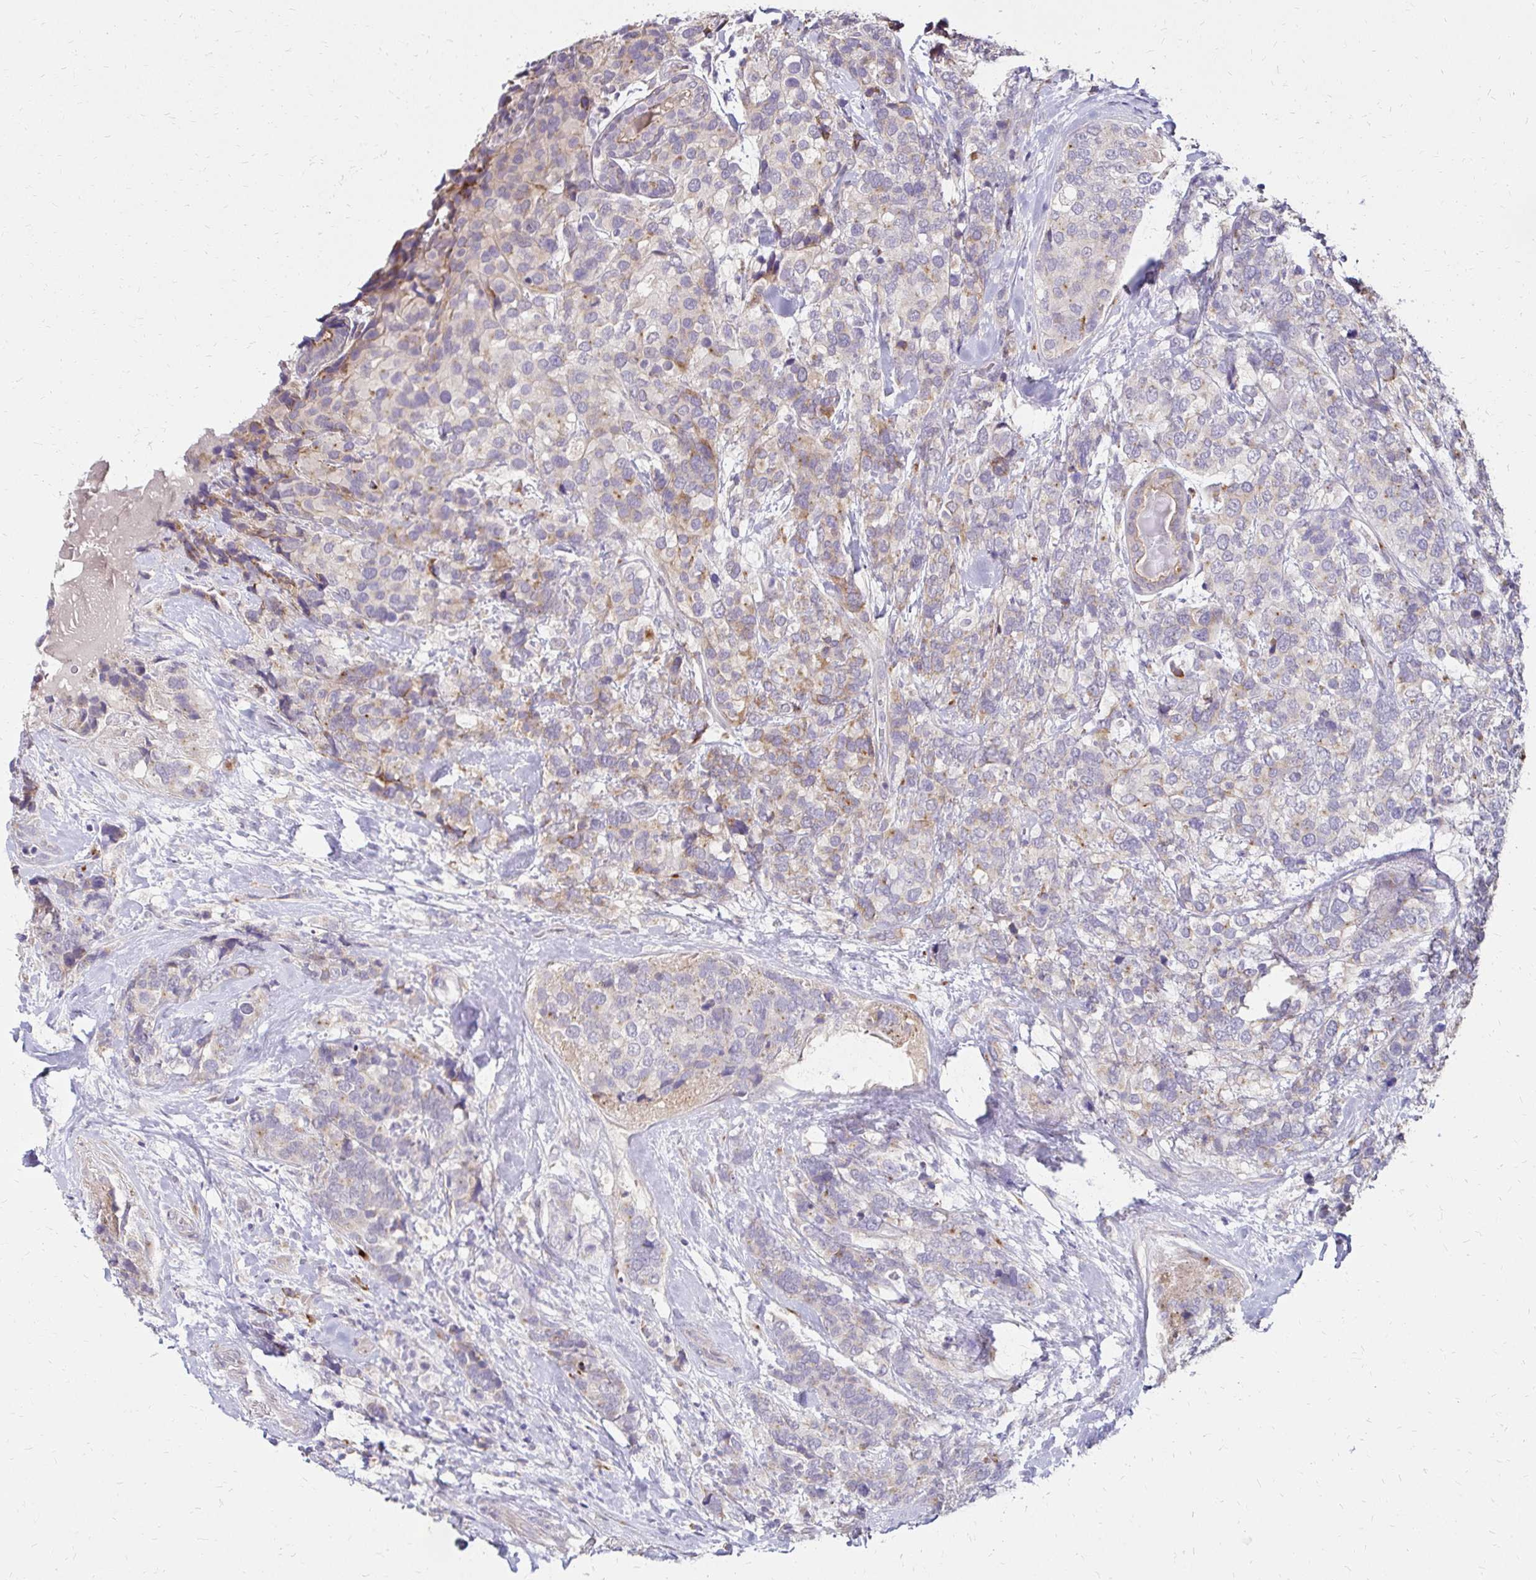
{"staining": {"intensity": "weak", "quantity": "25%-75%", "location": "cytoplasmic/membranous"}, "tissue": "breast cancer", "cell_type": "Tumor cells", "image_type": "cancer", "snomed": [{"axis": "morphology", "description": "Lobular carcinoma"}, {"axis": "topography", "description": "Breast"}], "caption": "There is low levels of weak cytoplasmic/membranous positivity in tumor cells of lobular carcinoma (breast), as demonstrated by immunohistochemical staining (brown color).", "gene": "PRIMA1", "patient": {"sex": "female", "age": 59}}